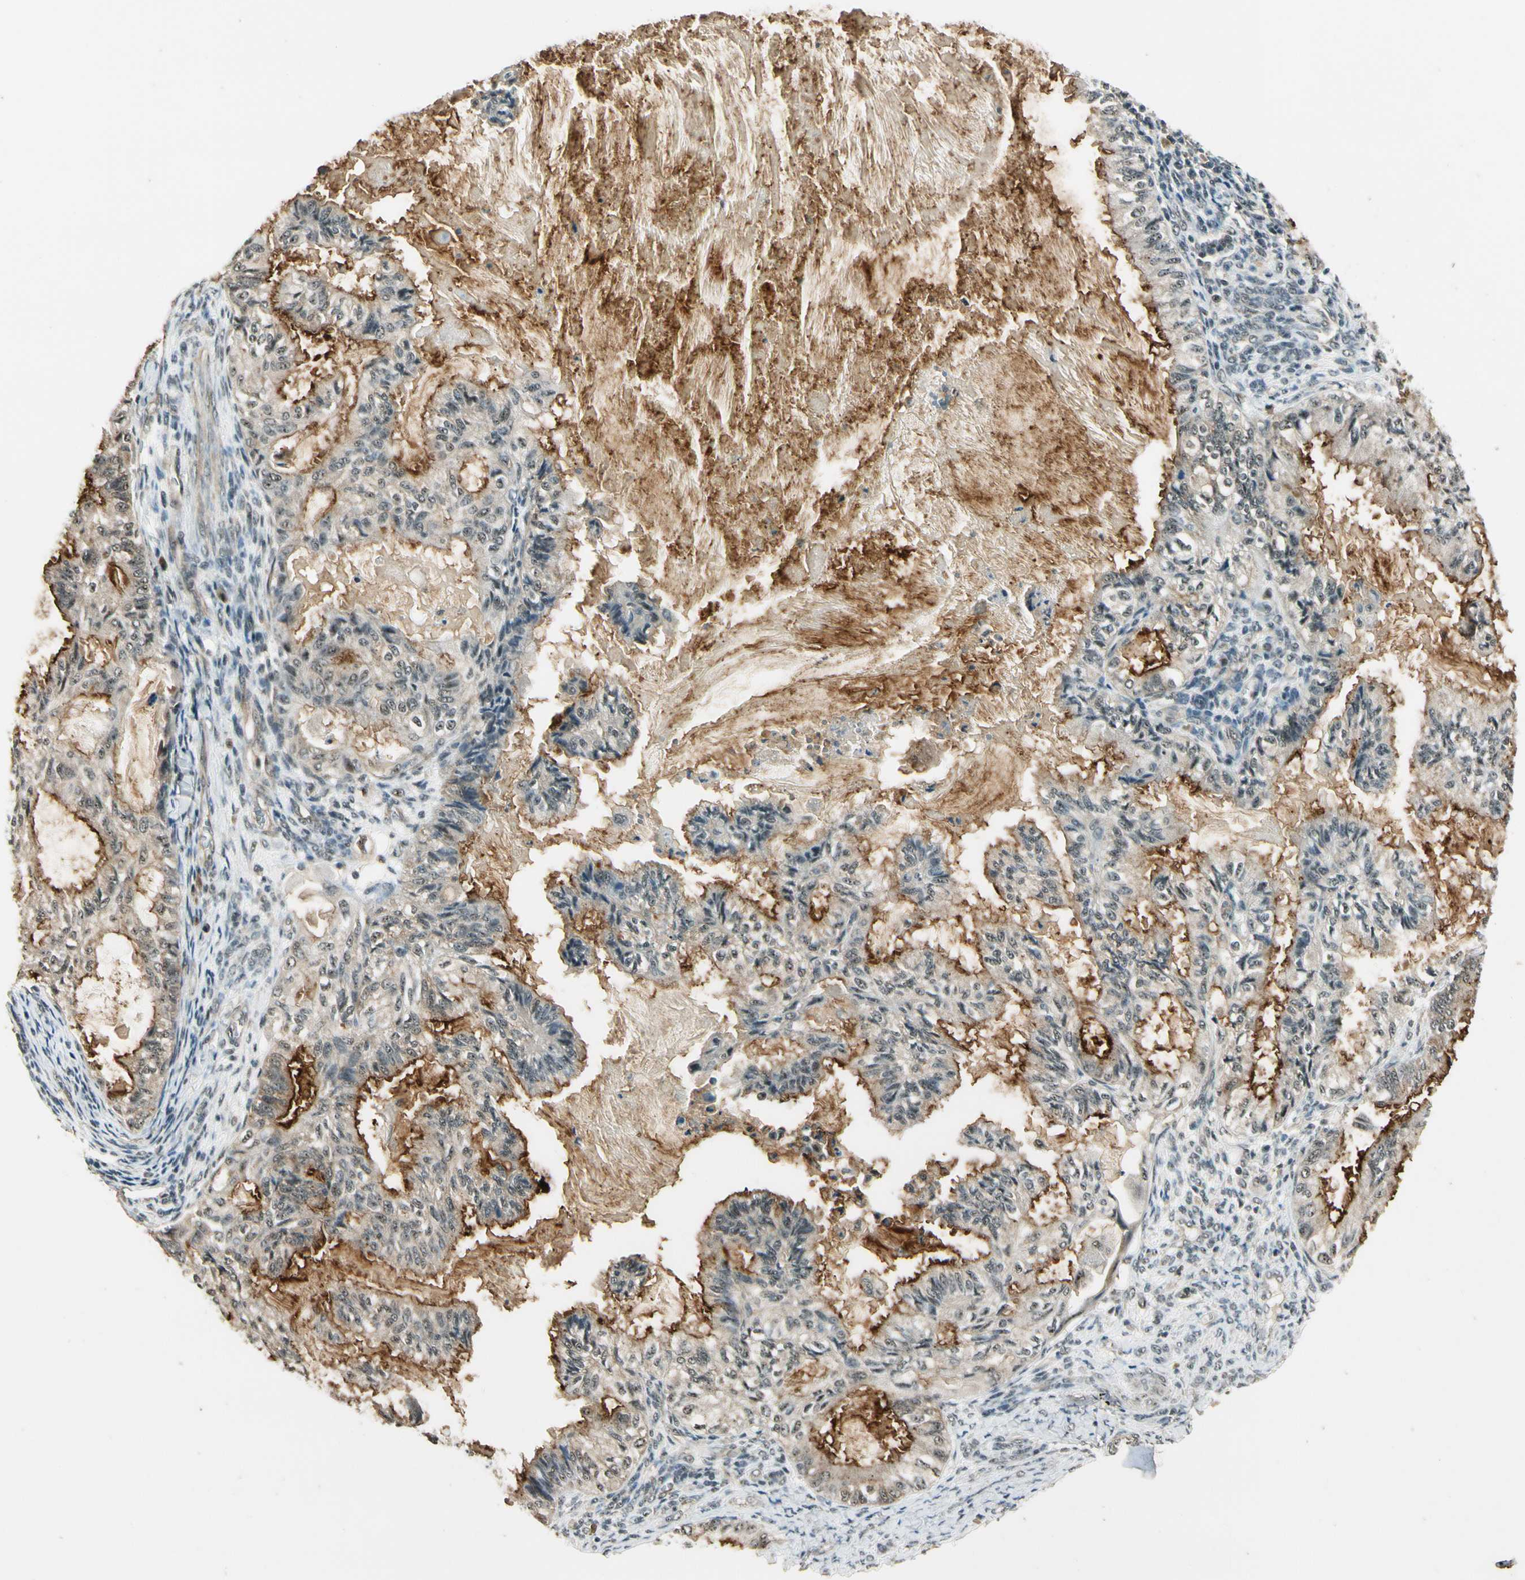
{"staining": {"intensity": "weak", "quantity": ">75%", "location": "cytoplasmic/membranous"}, "tissue": "cervical cancer", "cell_type": "Tumor cells", "image_type": "cancer", "snomed": [{"axis": "morphology", "description": "Normal tissue, NOS"}, {"axis": "morphology", "description": "Adenocarcinoma, NOS"}, {"axis": "topography", "description": "Cervix"}, {"axis": "topography", "description": "Endometrium"}], "caption": "Cervical adenocarcinoma stained with DAB IHC exhibits low levels of weak cytoplasmic/membranous expression in approximately >75% of tumor cells.", "gene": "MCPH1", "patient": {"sex": "female", "age": 86}}